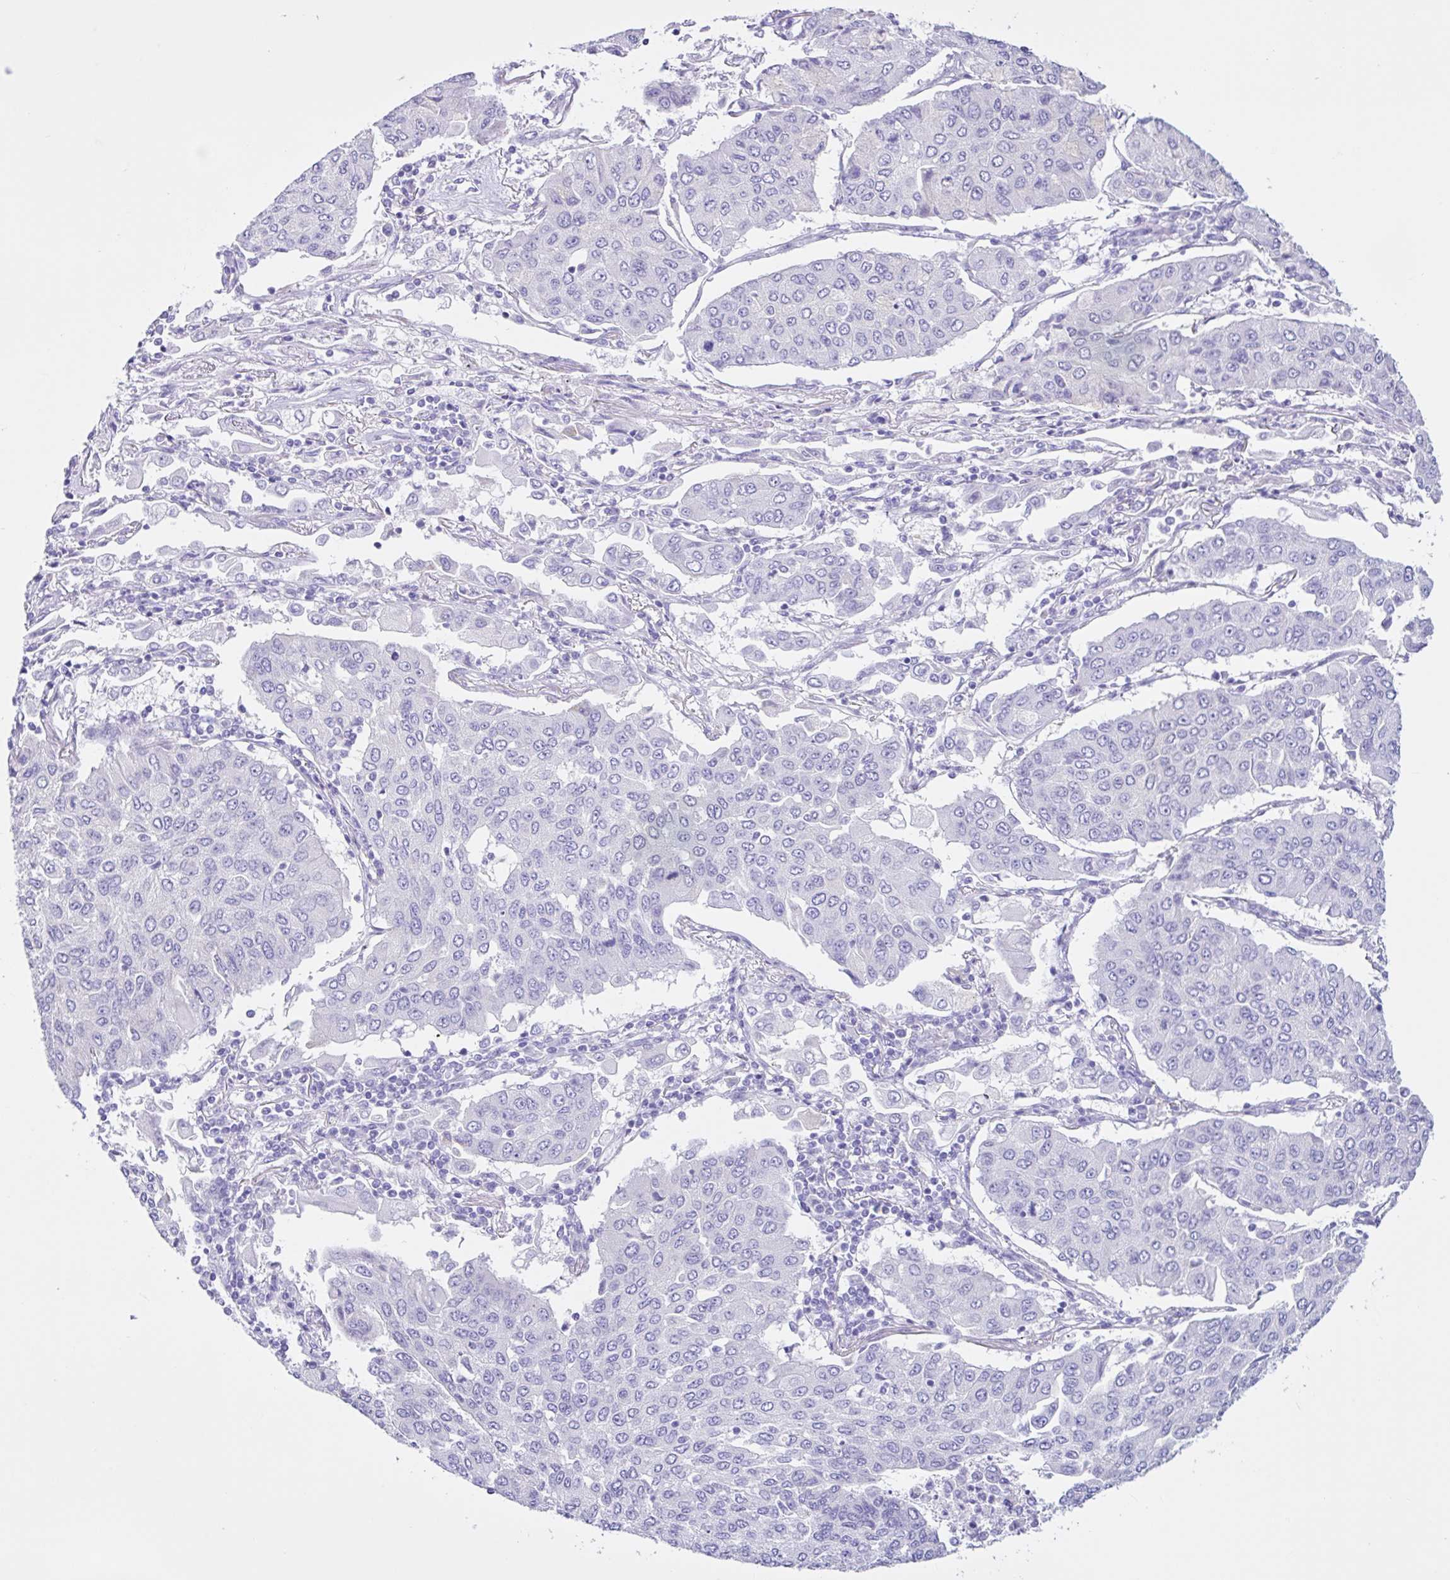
{"staining": {"intensity": "negative", "quantity": "none", "location": "none"}, "tissue": "lung cancer", "cell_type": "Tumor cells", "image_type": "cancer", "snomed": [{"axis": "morphology", "description": "Squamous cell carcinoma, NOS"}, {"axis": "topography", "description": "Lung"}], "caption": "IHC of squamous cell carcinoma (lung) shows no positivity in tumor cells. Nuclei are stained in blue.", "gene": "CYP19A1", "patient": {"sex": "male", "age": 74}}